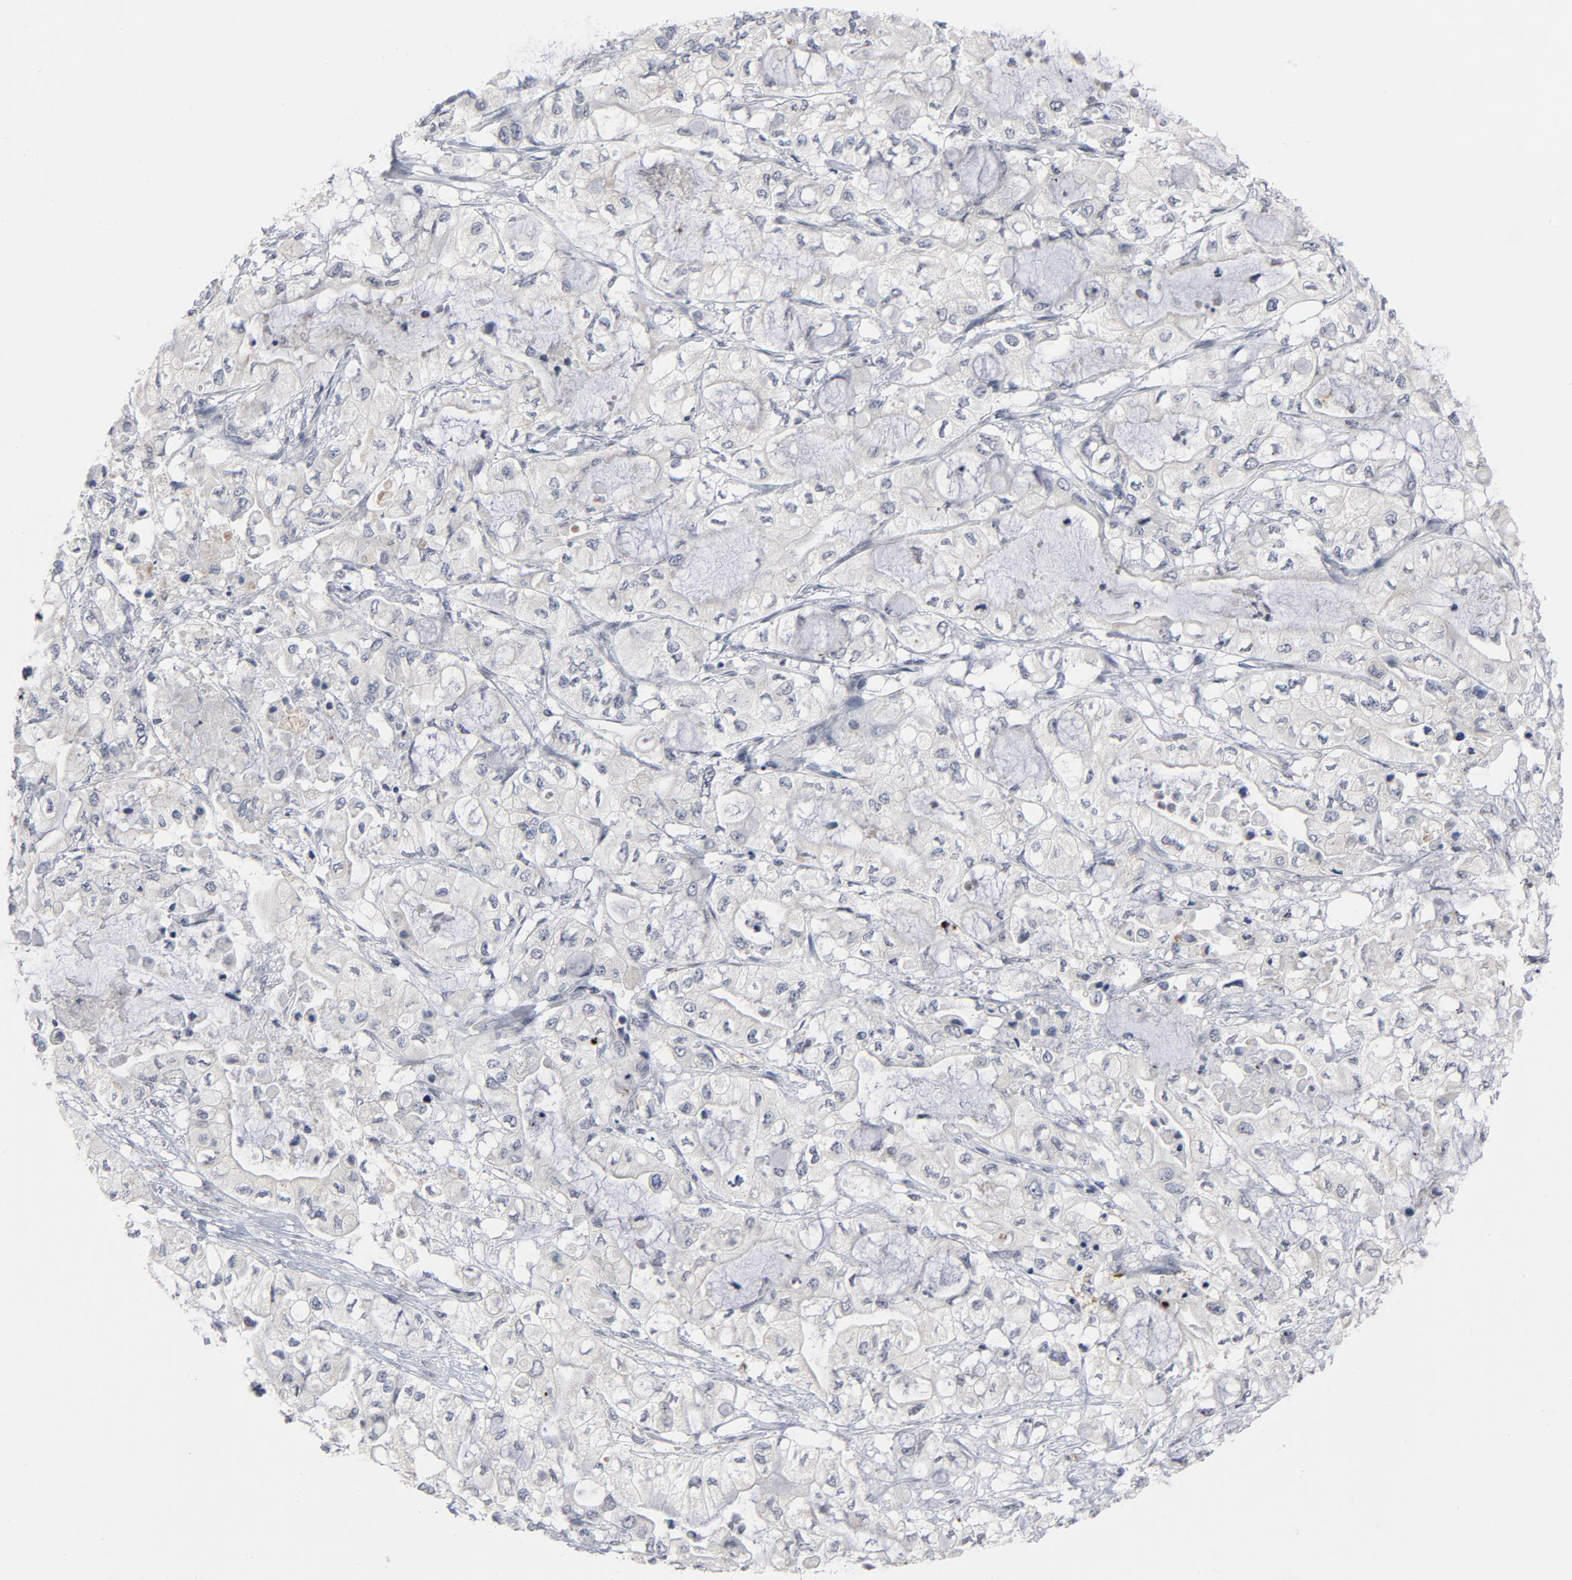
{"staining": {"intensity": "negative", "quantity": "none", "location": "none"}, "tissue": "pancreatic cancer", "cell_type": "Tumor cells", "image_type": "cancer", "snomed": [{"axis": "morphology", "description": "Adenocarcinoma, NOS"}, {"axis": "topography", "description": "Pancreas"}], "caption": "DAB immunohistochemical staining of pancreatic cancer demonstrates no significant positivity in tumor cells.", "gene": "GABPA", "patient": {"sex": "male", "age": 79}}